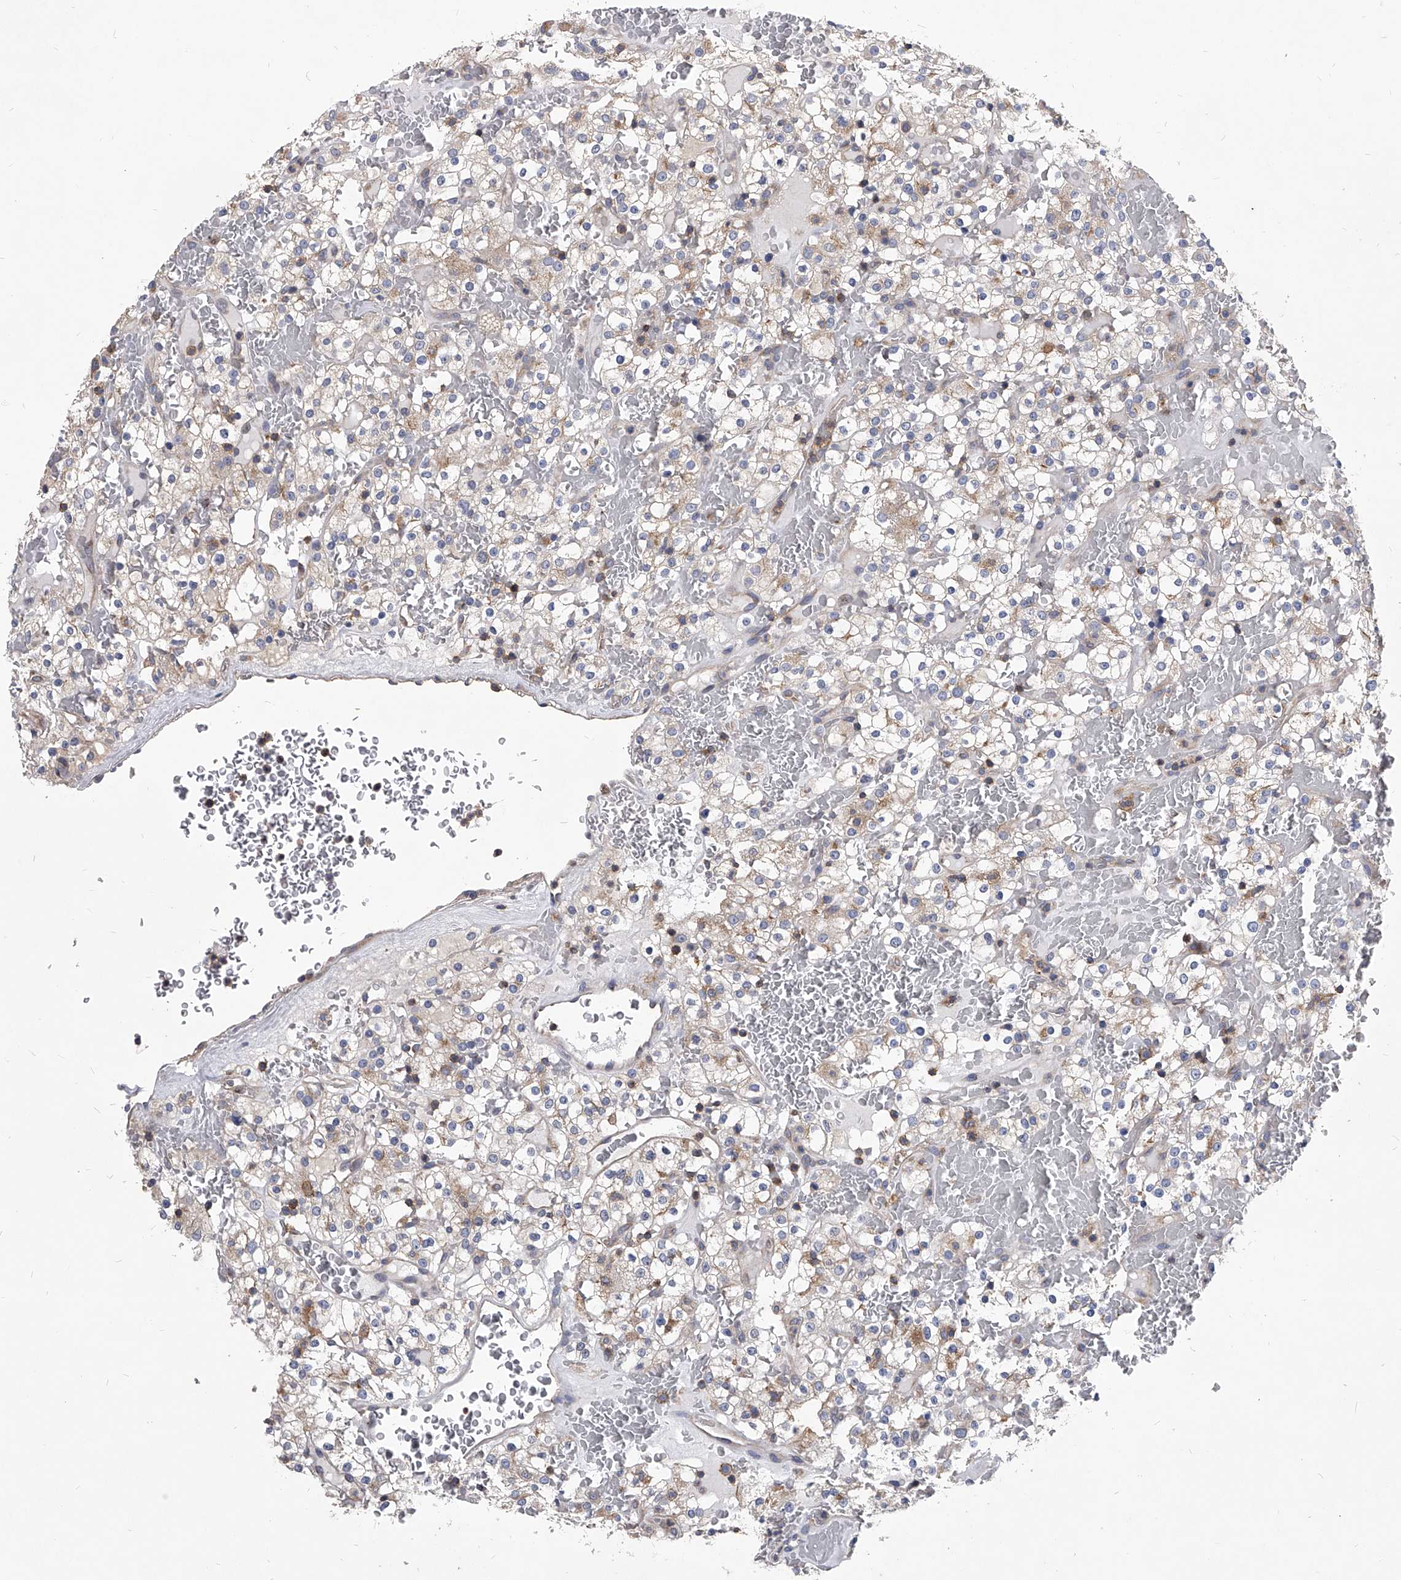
{"staining": {"intensity": "negative", "quantity": "none", "location": "none"}, "tissue": "renal cancer", "cell_type": "Tumor cells", "image_type": "cancer", "snomed": [{"axis": "morphology", "description": "Normal tissue, NOS"}, {"axis": "morphology", "description": "Adenocarcinoma, NOS"}, {"axis": "topography", "description": "Kidney"}], "caption": "Protein analysis of renal cancer (adenocarcinoma) displays no significant expression in tumor cells. Brightfield microscopy of immunohistochemistry stained with DAB (3,3'-diaminobenzidine) (brown) and hematoxylin (blue), captured at high magnification.", "gene": "ATG5", "patient": {"sex": "female", "age": 72}}